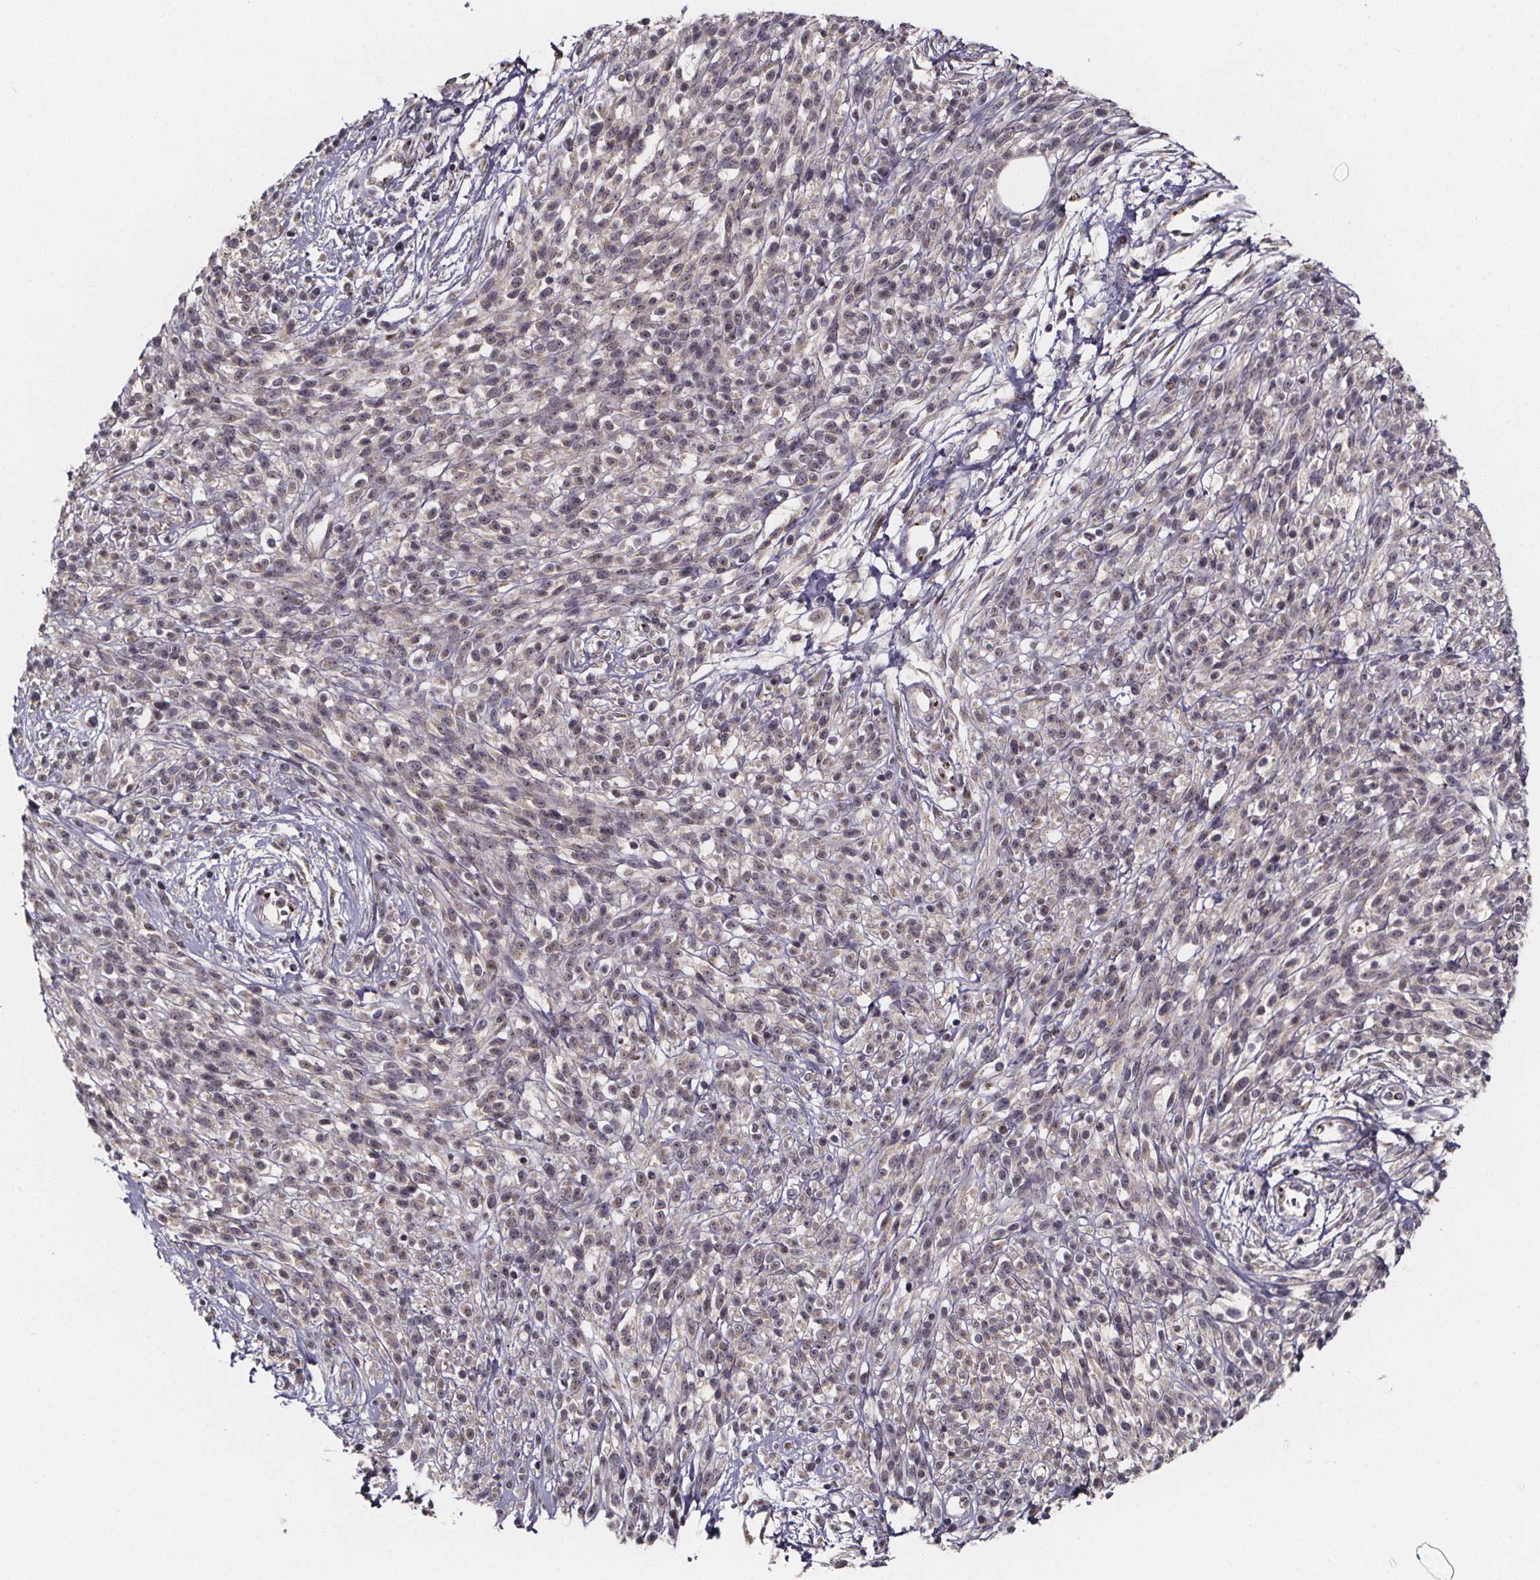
{"staining": {"intensity": "negative", "quantity": "none", "location": "none"}, "tissue": "melanoma", "cell_type": "Tumor cells", "image_type": "cancer", "snomed": [{"axis": "morphology", "description": "Malignant melanoma, NOS"}, {"axis": "topography", "description": "Skin"}, {"axis": "topography", "description": "Skin of trunk"}], "caption": "An IHC image of malignant melanoma is shown. There is no staining in tumor cells of malignant melanoma. The staining is performed using DAB brown chromogen with nuclei counter-stained in using hematoxylin.", "gene": "NDST1", "patient": {"sex": "male", "age": 74}}